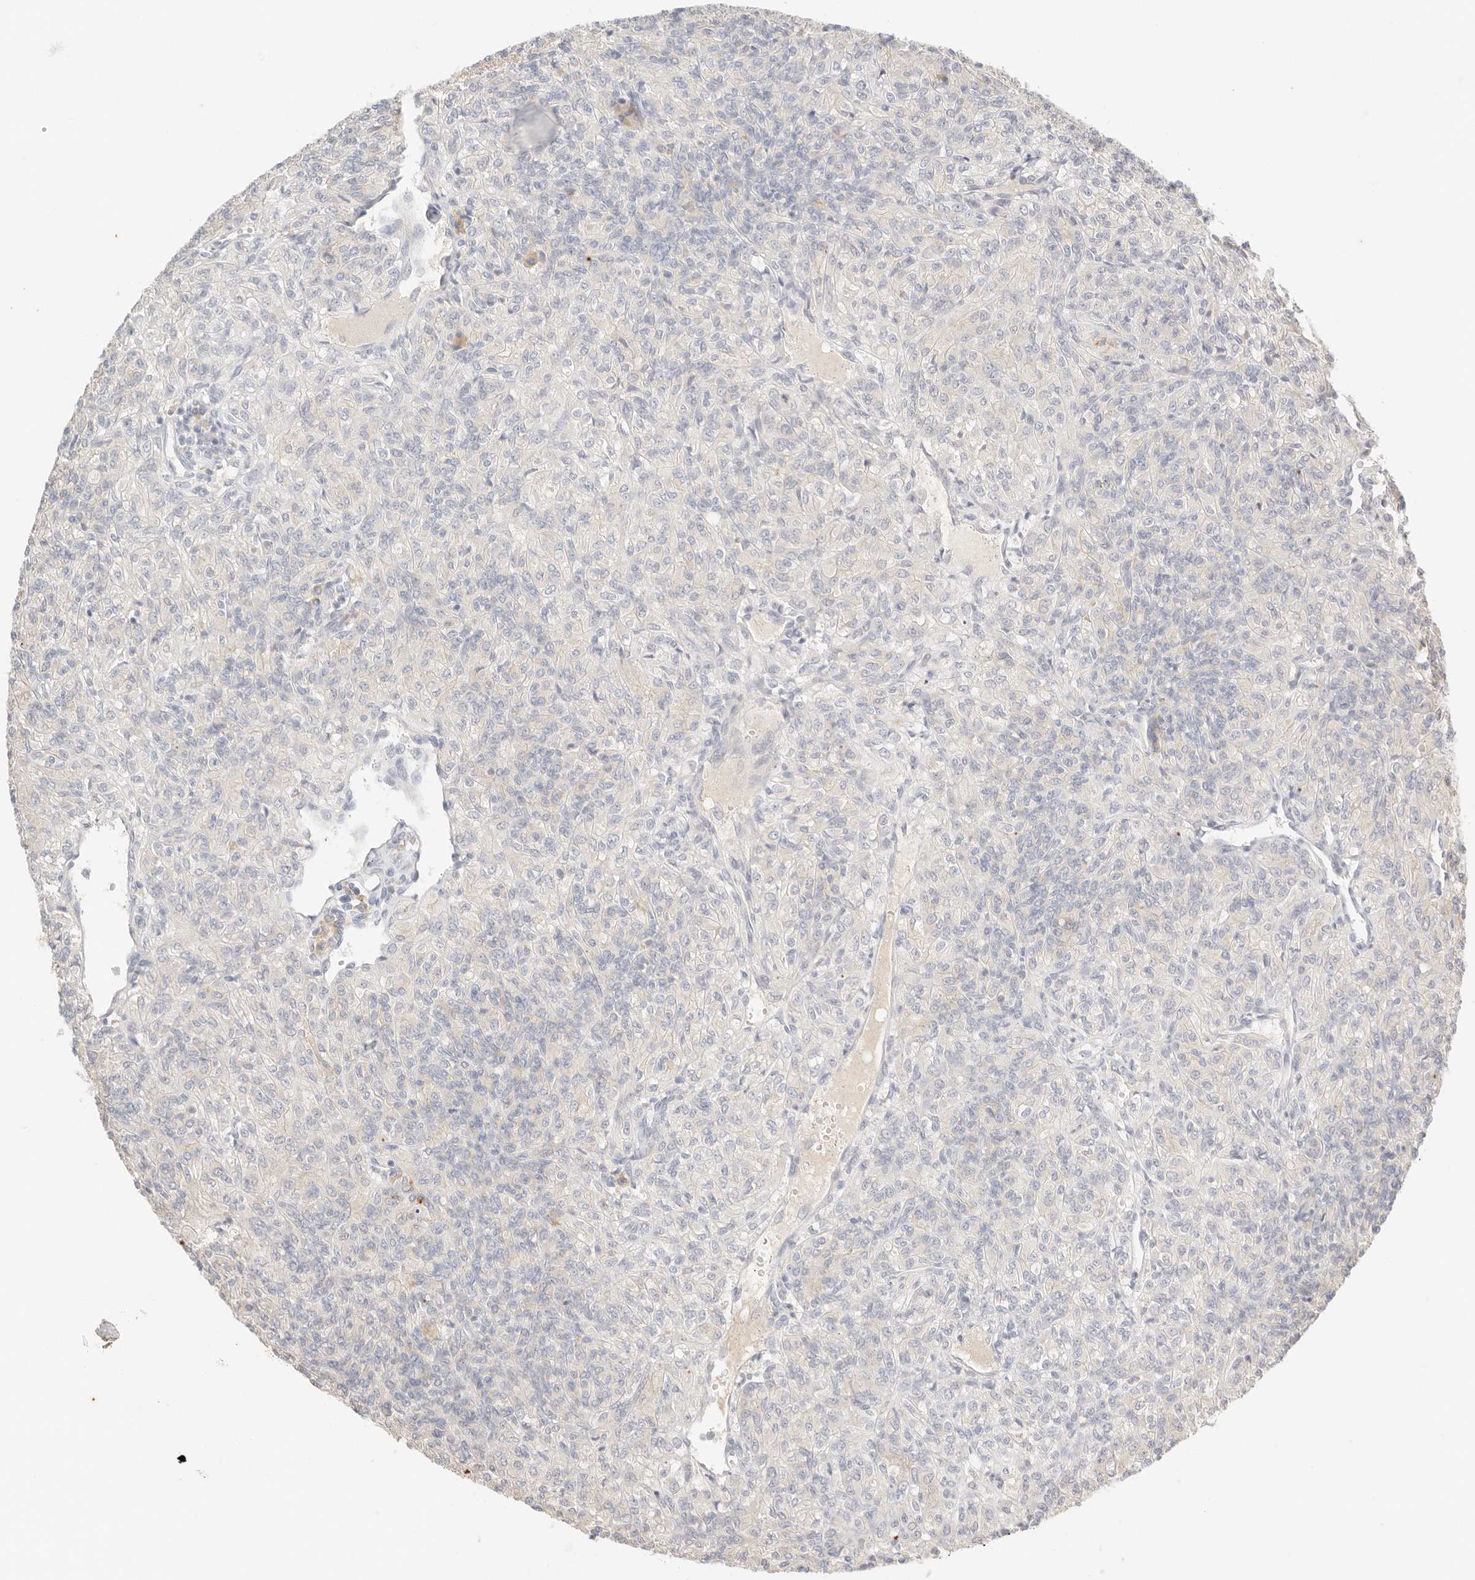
{"staining": {"intensity": "negative", "quantity": "none", "location": "none"}, "tissue": "renal cancer", "cell_type": "Tumor cells", "image_type": "cancer", "snomed": [{"axis": "morphology", "description": "Adenocarcinoma, NOS"}, {"axis": "topography", "description": "Kidney"}], "caption": "The immunohistochemistry photomicrograph has no significant staining in tumor cells of adenocarcinoma (renal) tissue. Nuclei are stained in blue.", "gene": "CEP120", "patient": {"sex": "male", "age": 77}}